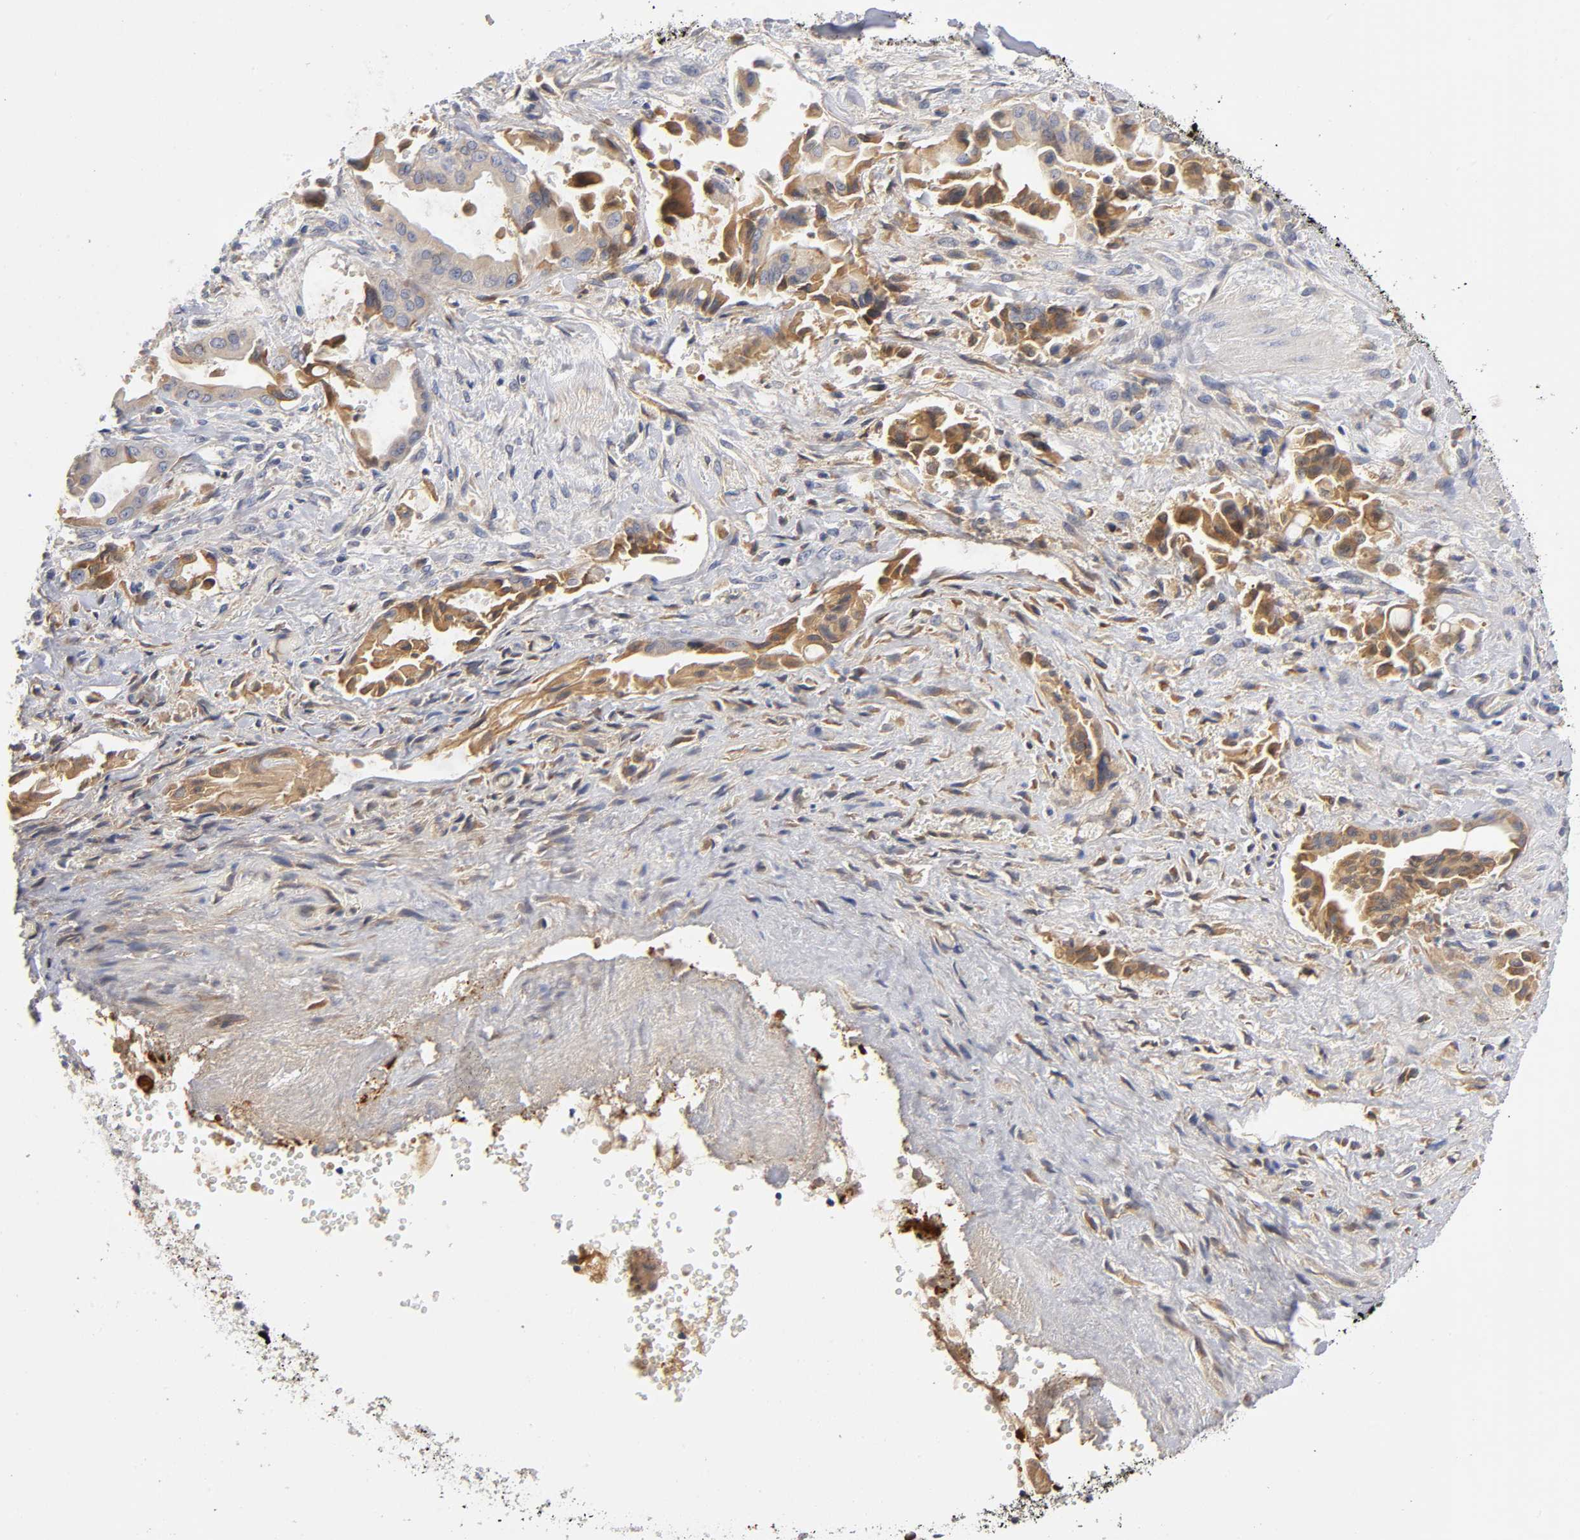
{"staining": {"intensity": "moderate", "quantity": ">75%", "location": "cytoplasmic/membranous"}, "tissue": "liver cancer", "cell_type": "Tumor cells", "image_type": "cancer", "snomed": [{"axis": "morphology", "description": "Cholangiocarcinoma"}, {"axis": "topography", "description": "Liver"}], "caption": "Human liver cholangiocarcinoma stained for a protein (brown) displays moderate cytoplasmic/membranous positive expression in about >75% of tumor cells.", "gene": "NOVA1", "patient": {"sex": "male", "age": 58}}